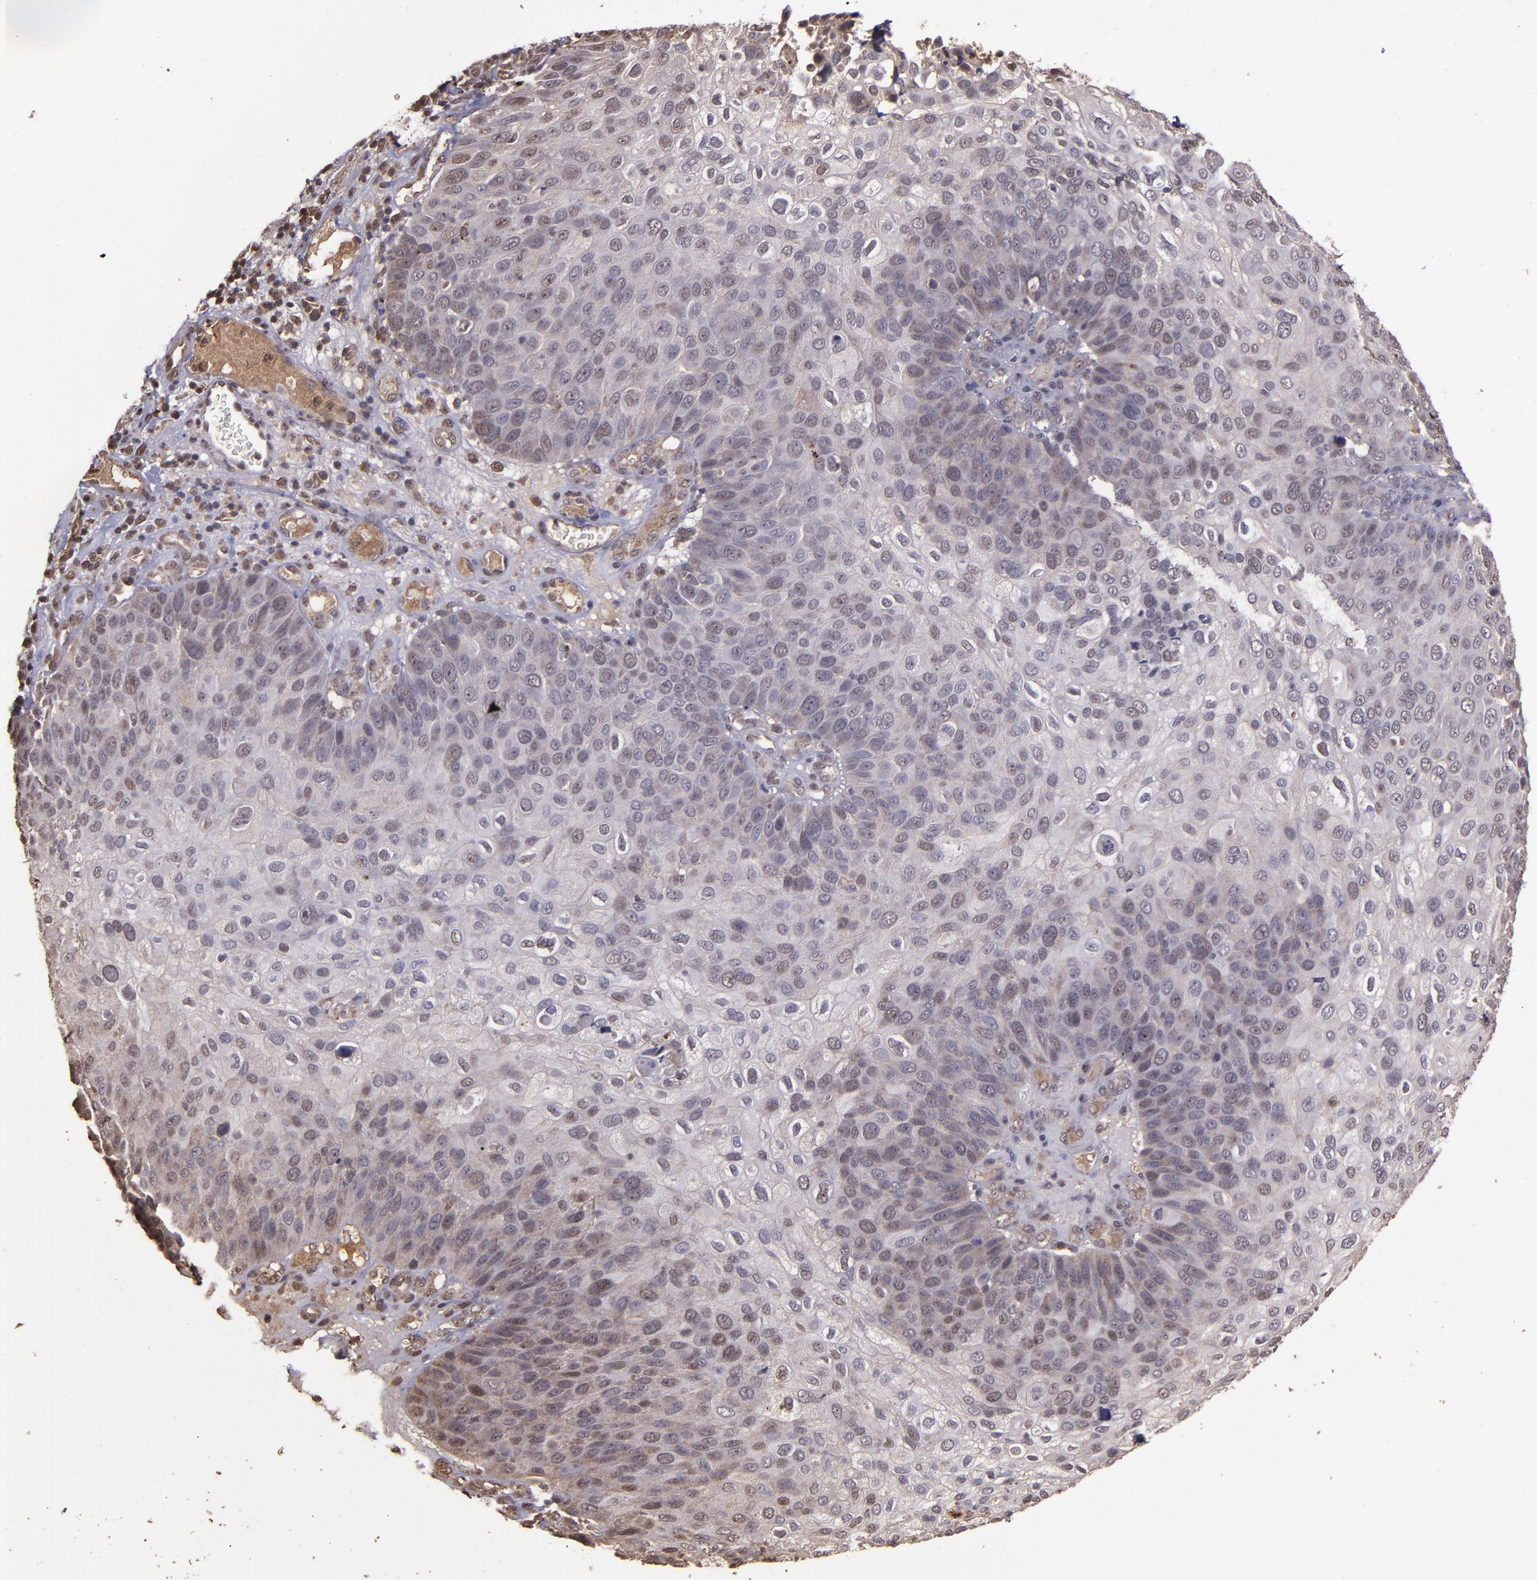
{"staining": {"intensity": "weak", "quantity": "25%-75%", "location": "cytoplasmic/membranous"}, "tissue": "skin cancer", "cell_type": "Tumor cells", "image_type": "cancer", "snomed": [{"axis": "morphology", "description": "Squamous cell carcinoma, NOS"}, {"axis": "topography", "description": "Skin"}], "caption": "An IHC micrograph of neoplastic tissue is shown. Protein staining in brown shows weak cytoplasmic/membranous positivity in squamous cell carcinoma (skin) within tumor cells. (IHC, brightfield microscopy, high magnification).", "gene": "SERPINF2", "patient": {"sex": "male", "age": 87}}